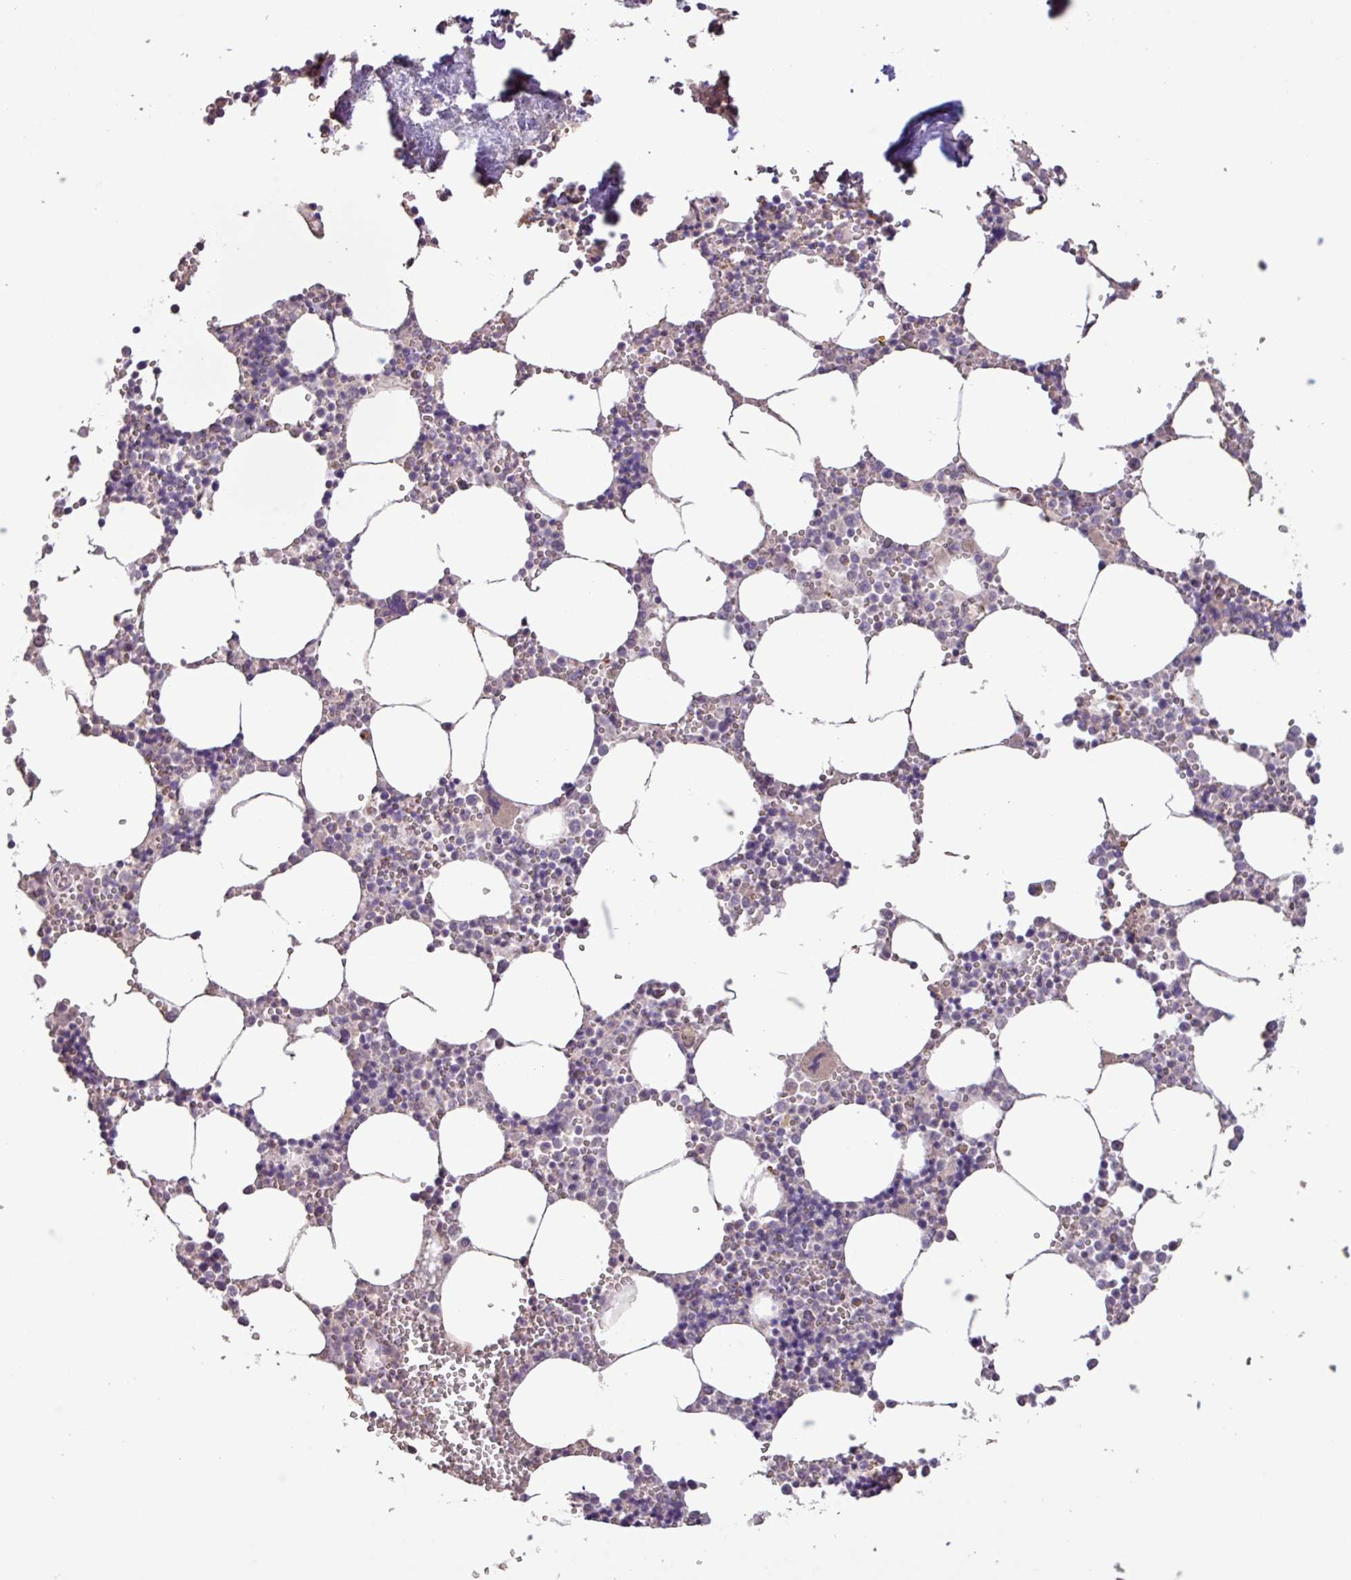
{"staining": {"intensity": "negative", "quantity": "none", "location": "none"}, "tissue": "bone marrow", "cell_type": "Hematopoietic cells", "image_type": "normal", "snomed": [{"axis": "morphology", "description": "Normal tissue, NOS"}, {"axis": "topography", "description": "Bone marrow"}], "caption": "Immunohistochemistry image of unremarkable human bone marrow stained for a protein (brown), which displays no positivity in hematopoietic cells.", "gene": "L3MBTL3", "patient": {"sex": "male", "age": 54}}